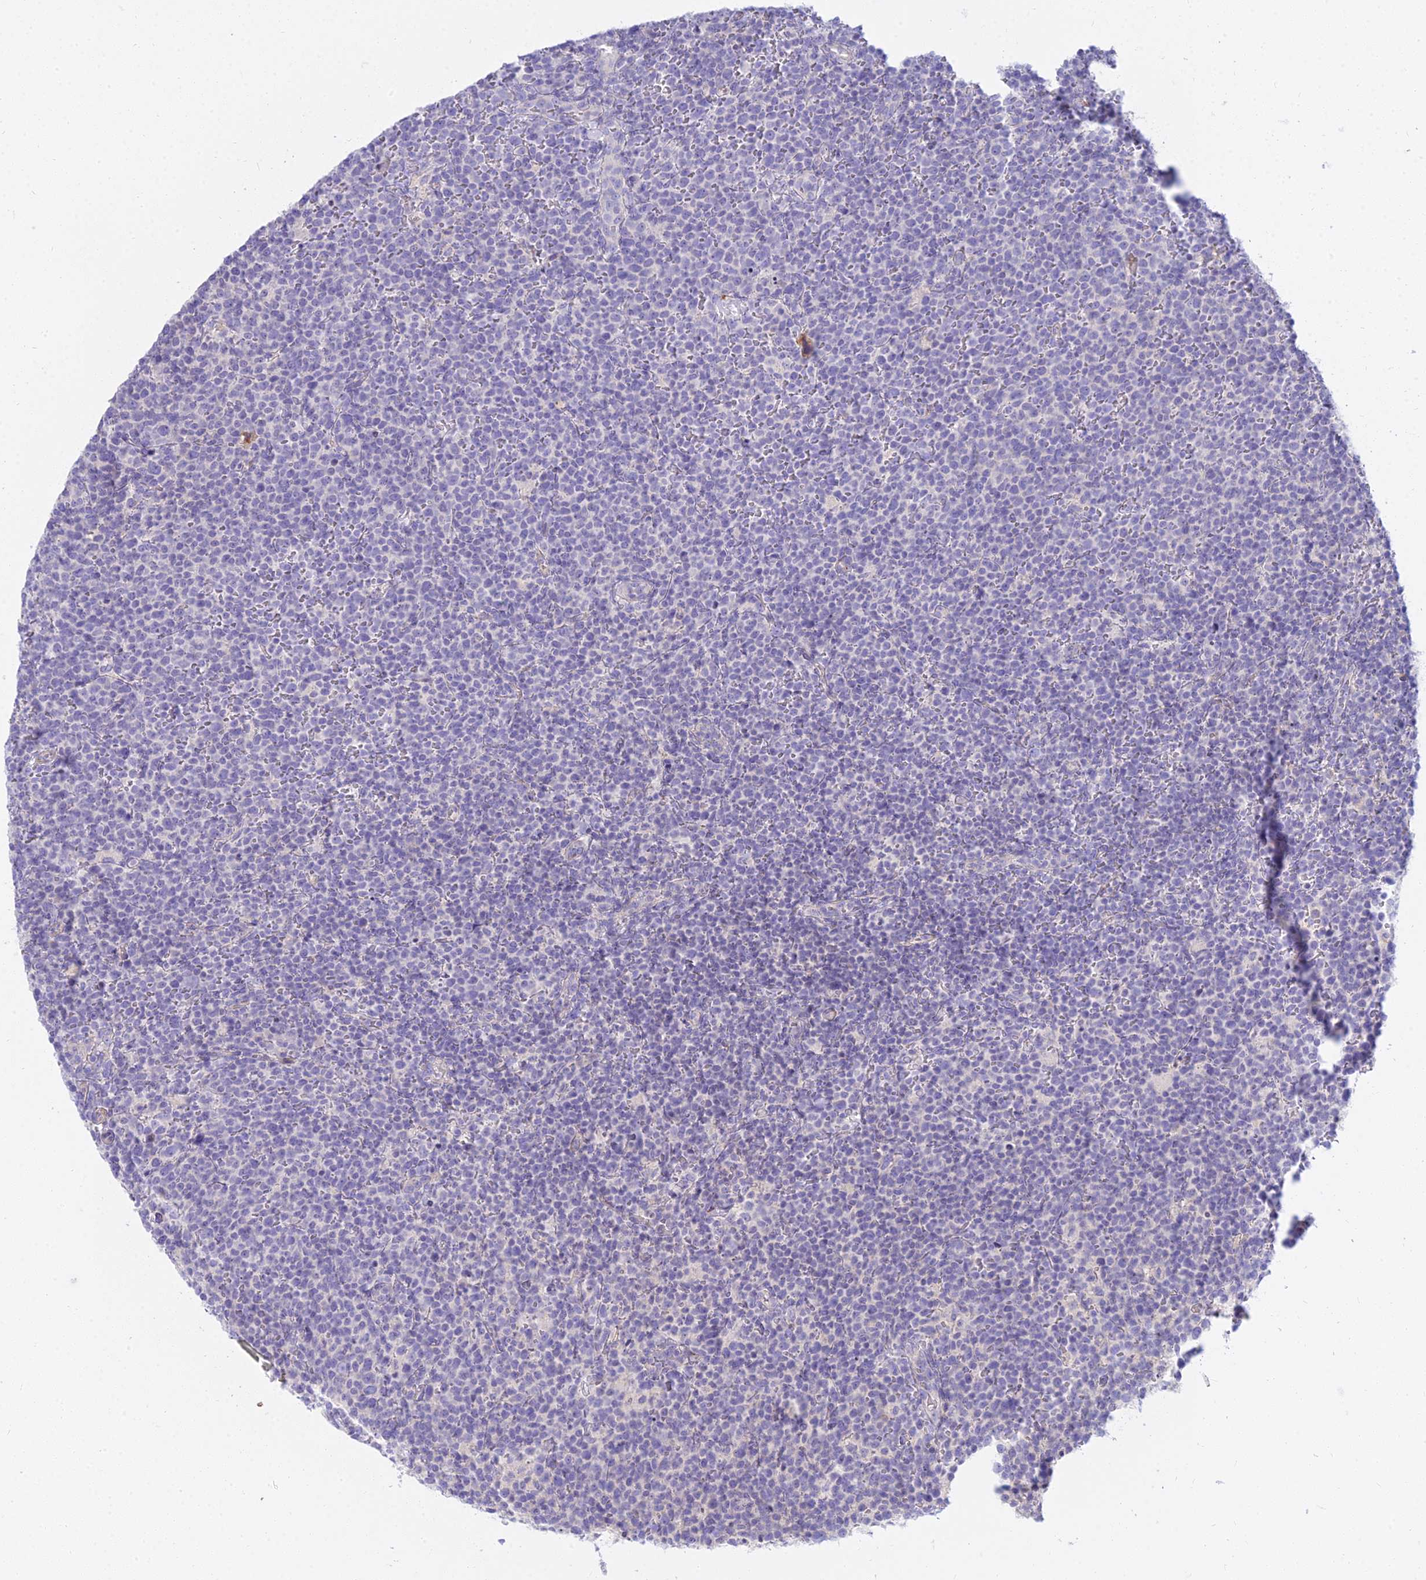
{"staining": {"intensity": "negative", "quantity": "none", "location": "none"}, "tissue": "lymphoma", "cell_type": "Tumor cells", "image_type": "cancer", "snomed": [{"axis": "morphology", "description": "Malignant lymphoma, non-Hodgkin's type, High grade"}, {"axis": "topography", "description": "Lymph node"}], "caption": "An IHC image of lymphoma is shown. There is no staining in tumor cells of lymphoma.", "gene": "SMIM24", "patient": {"sex": "male", "age": 61}}